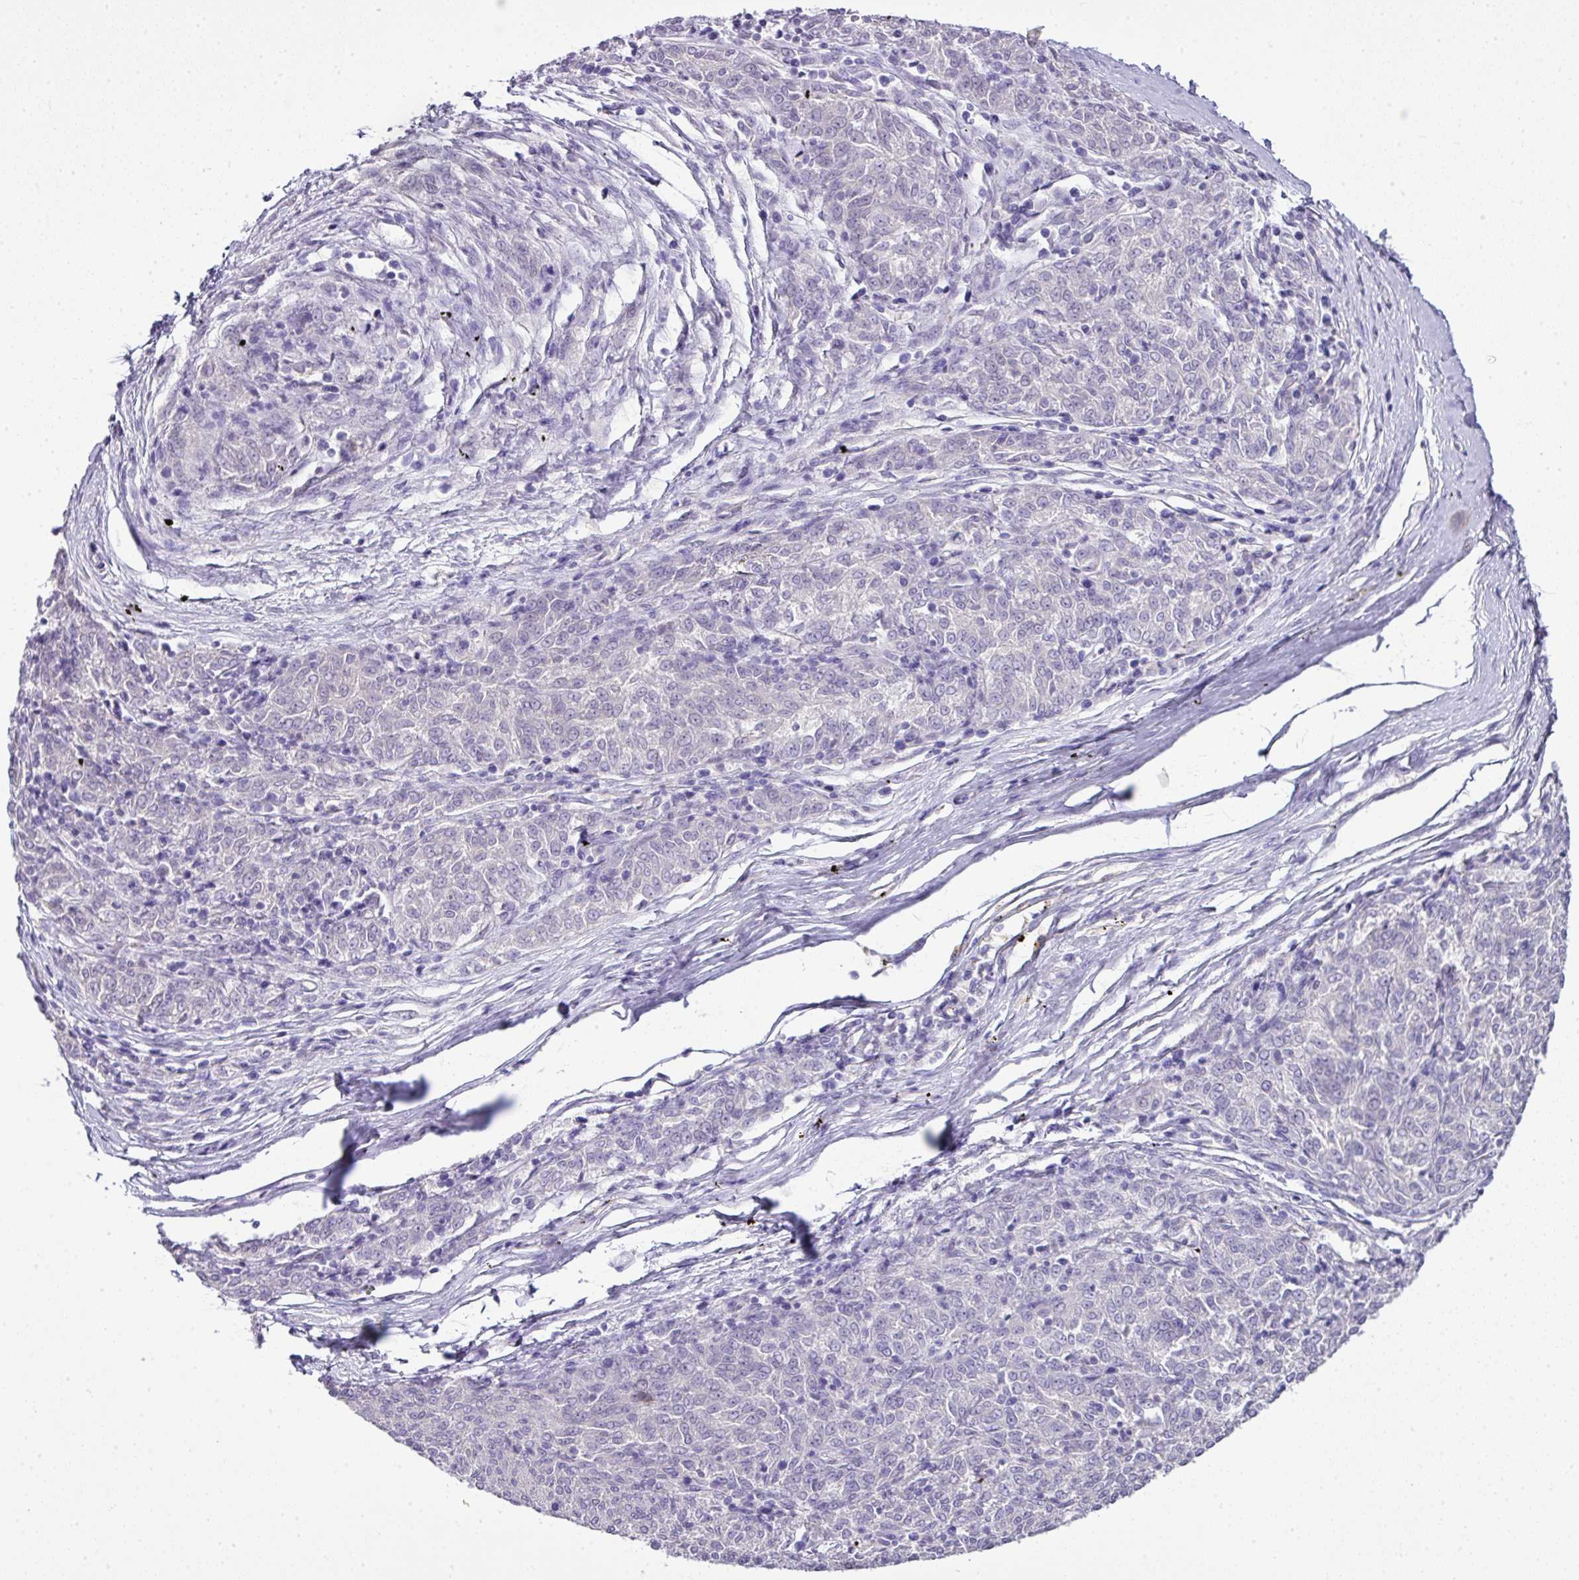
{"staining": {"intensity": "negative", "quantity": "none", "location": "none"}, "tissue": "melanoma", "cell_type": "Tumor cells", "image_type": "cancer", "snomed": [{"axis": "morphology", "description": "Malignant melanoma, NOS"}, {"axis": "topography", "description": "Skin"}], "caption": "Immunohistochemistry photomicrograph of neoplastic tissue: human malignant melanoma stained with DAB reveals no significant protein staining in tumor cells.", "gene": "BCL11A", "patient": {"sex": "female", "age": 72}}